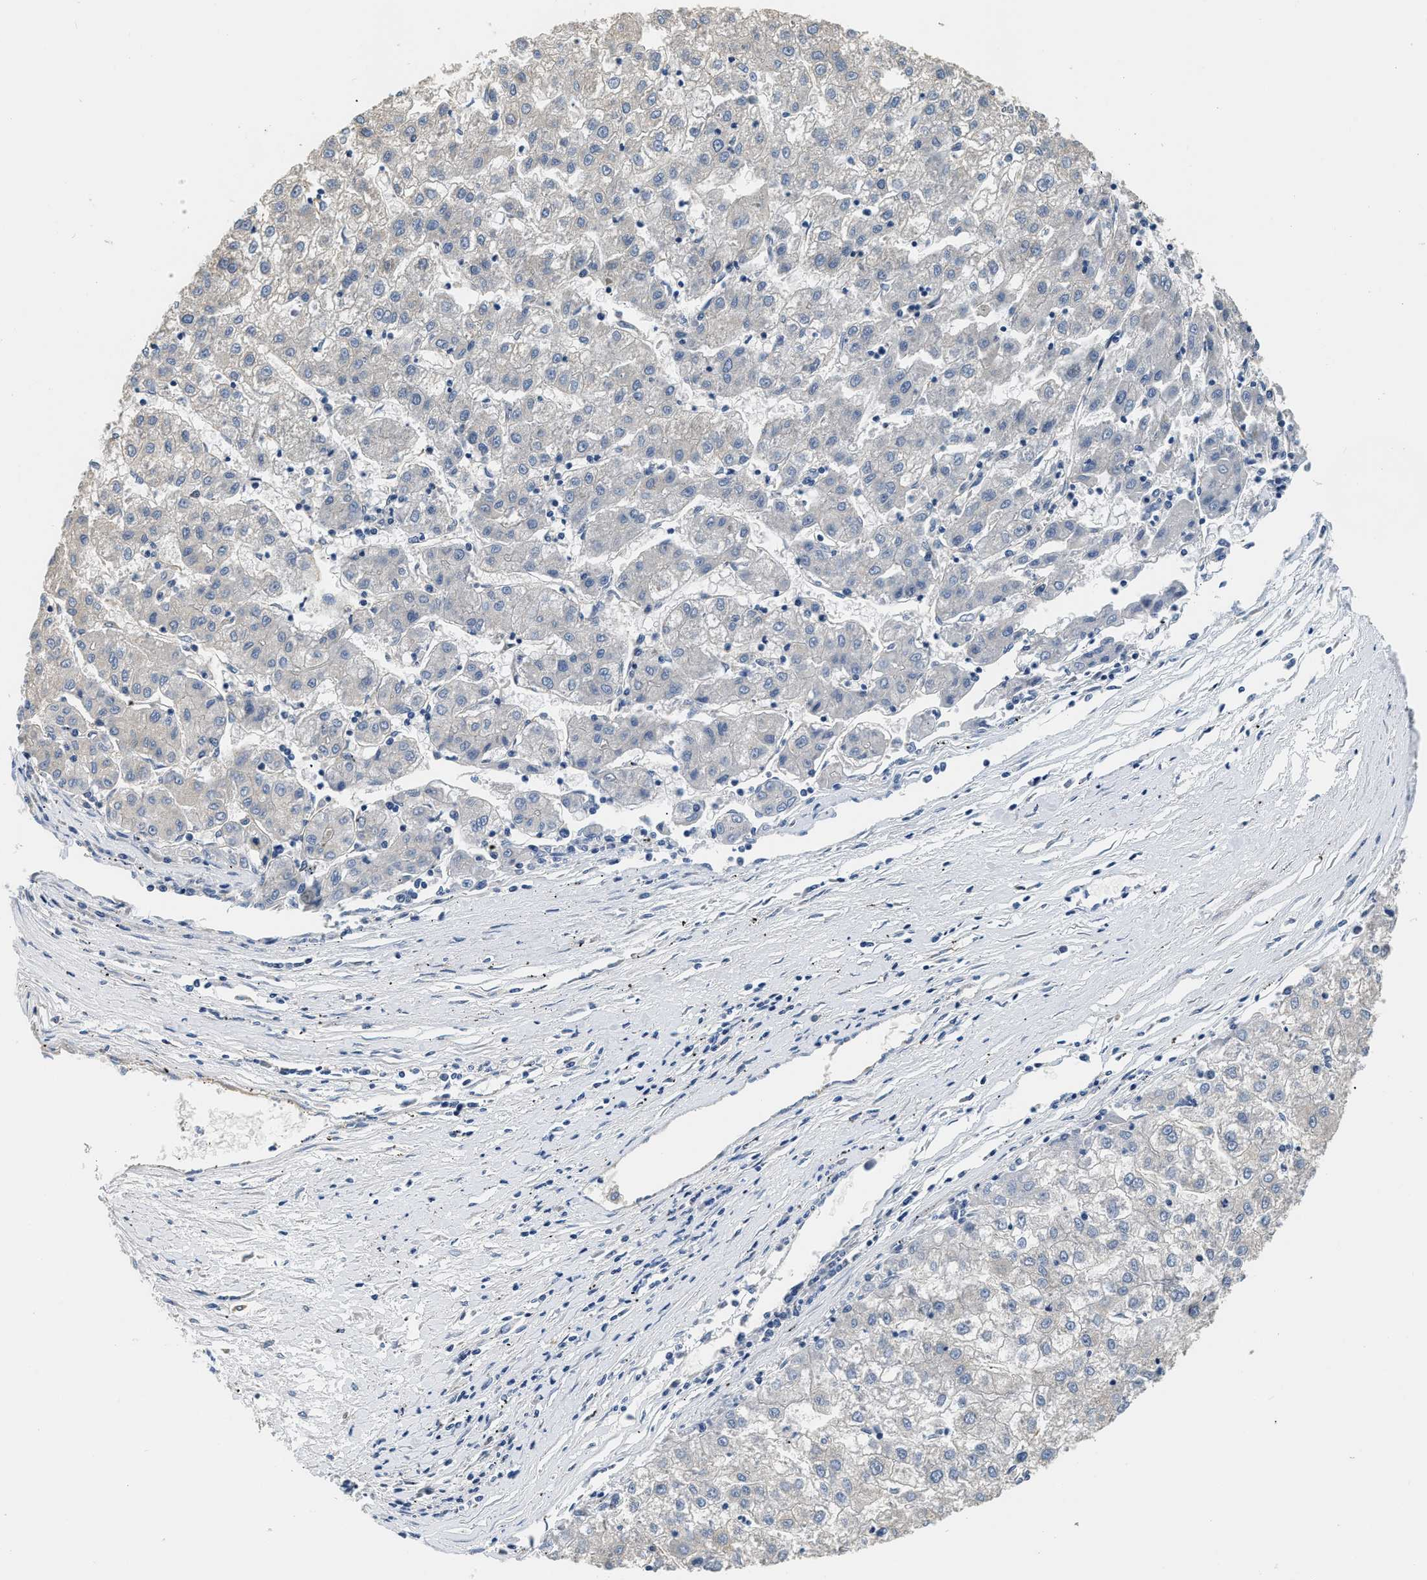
{"staining": {"intensity": "negative", "quantity": "none", "location": "none"}, "tissue": "liver cancer", "cell_type": "Tumor cells", "image_type": "cancer", "snomed": [{"axis": "morphology", "description": "Carcinoma, Hepatocellular, NOS"}, {"axis": "topography", "description": "Liver"}], "caption": "Tumor cells are negative for protein expression in human liver cancer (hepatocellular carcinoma).", "gene": "CSDE1", "patient": {"sex": "male", "age": 72}}